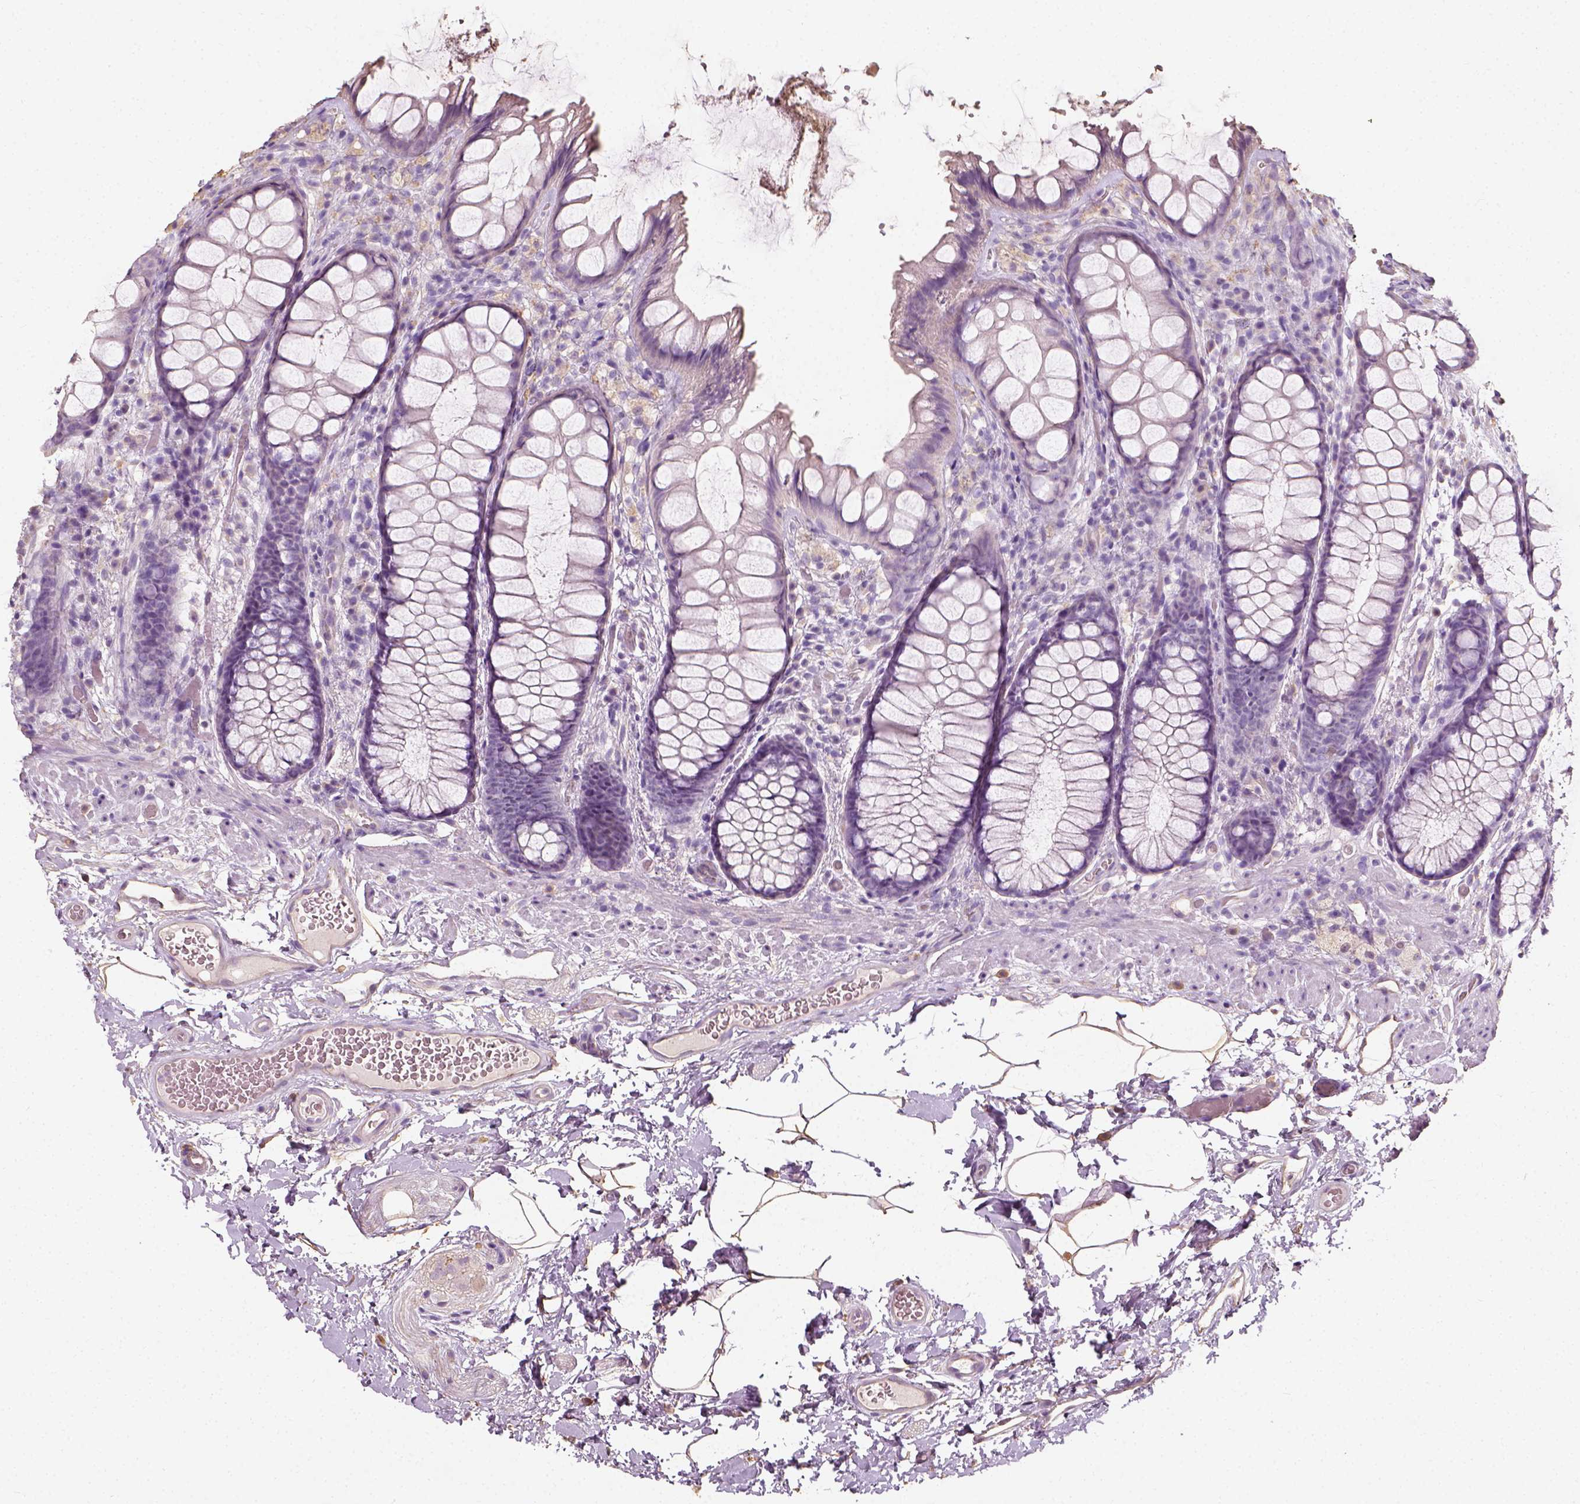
{"staining": {"intensity": "negative", "quantity": "none", "location": "none"}, "tissue": "rectum", "cell_type": "Glandular cells", "image_type": "normal", "snomed": [{"axis": "morphology", "description": "Normal tissue, NOS"}, {"axis": "topography", "description": "Rectum"}], "caption": "High power microscopy photomicrograph of an immunohistochemistry (IHC) micrograph of unremarkable rectum, revealing no significant expression in glandular cells. (DAB IHC, high magnification).", "gene": "DHCR24", "patient": {"sex": "female", "age": 62}}